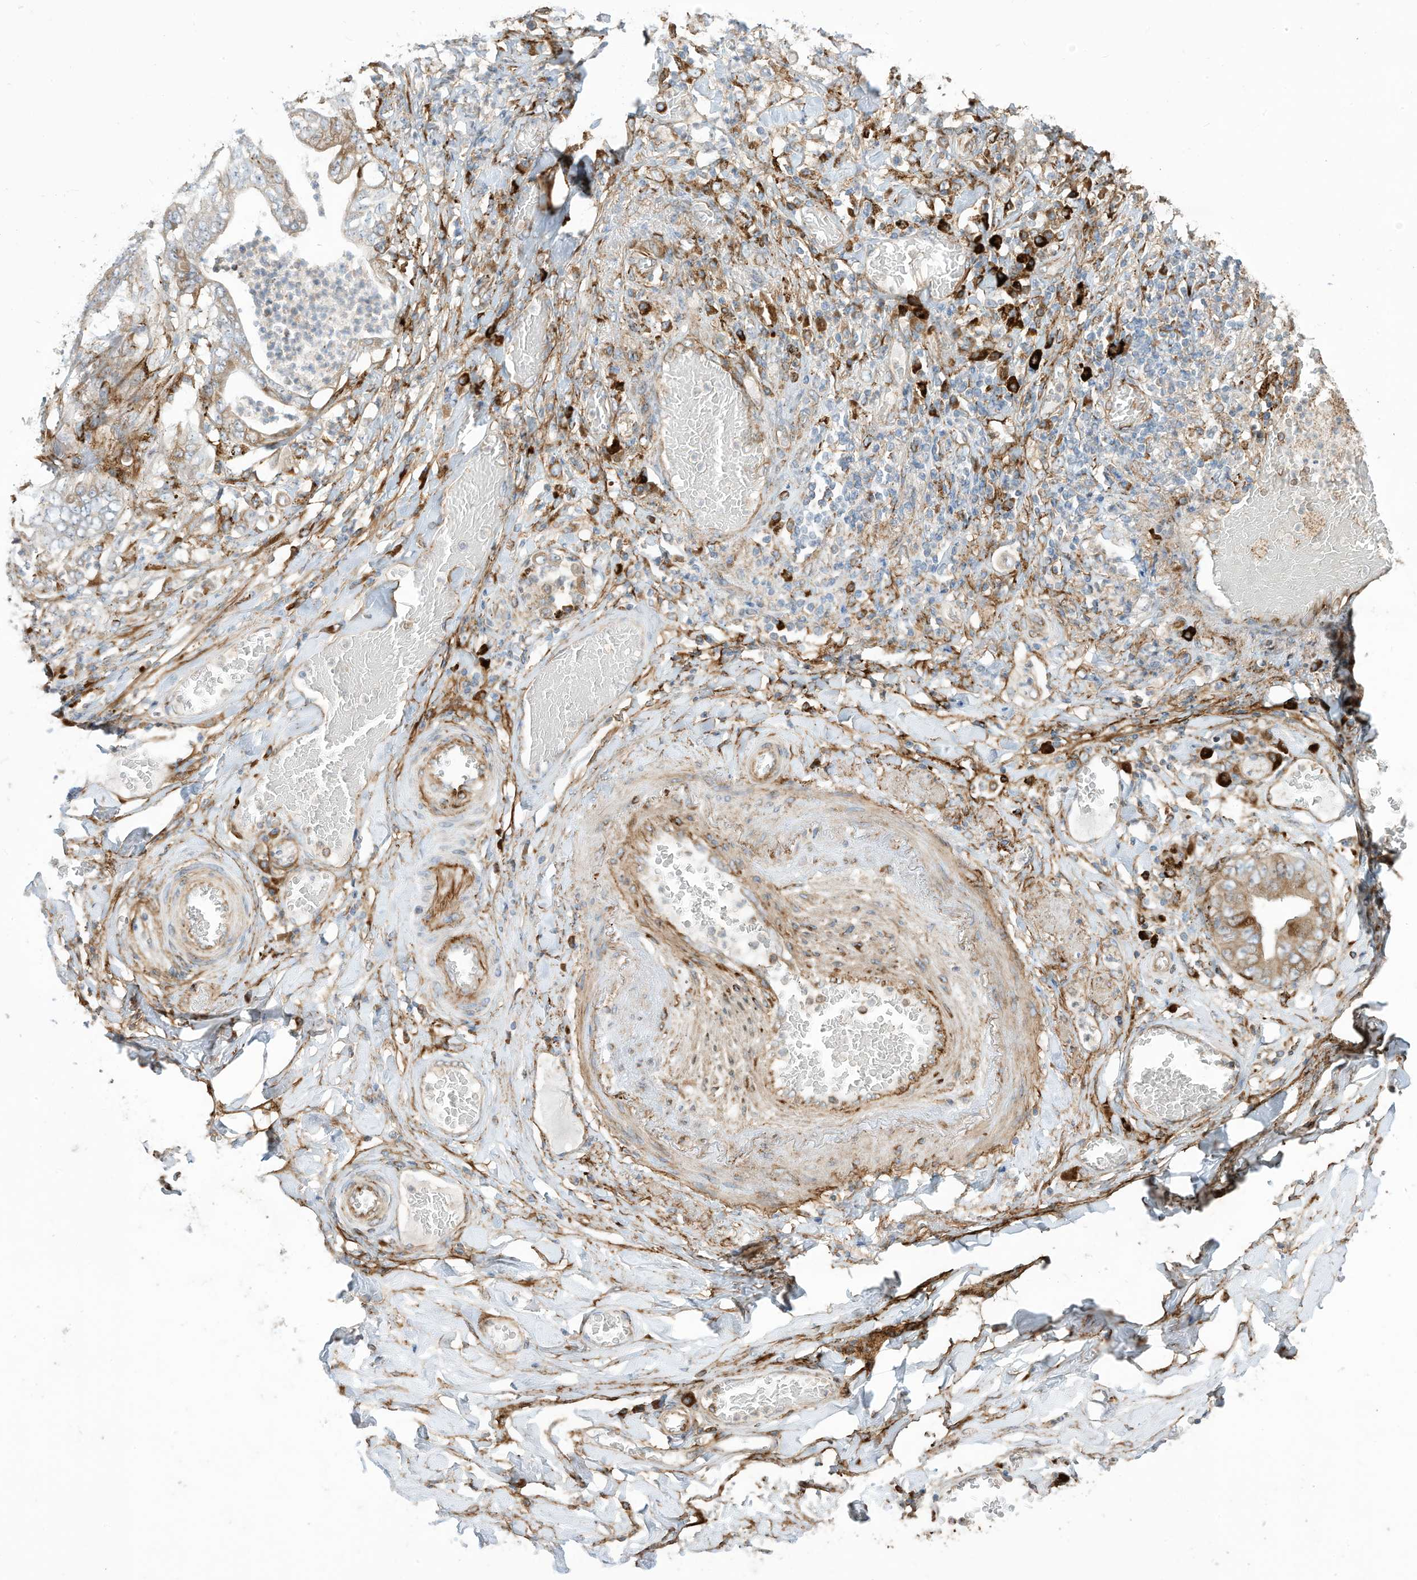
{"staining": {"intensity": "moderate", "quantity": "25%-75%", "location": "cytoplasmic/membranous"}, "tissue": "stomach cancer", "cell_type": "Tumor cells", "image_type": "cancer", "snomed": [{"axis": "morphology", "description": "Adenocarcinoma, NOS"}, {"axis": "topography", "description": "Stomach"}], "caption": "About 25%-75% of tumor cells in human stomach adenocarcinoma exhibit moderate cytoplasmic/membranous protein positivity as visualized by brown immunohistochemical staining.", "gene": "TRNAU1AP", "patient": {"sex": "female", "age": 73}}